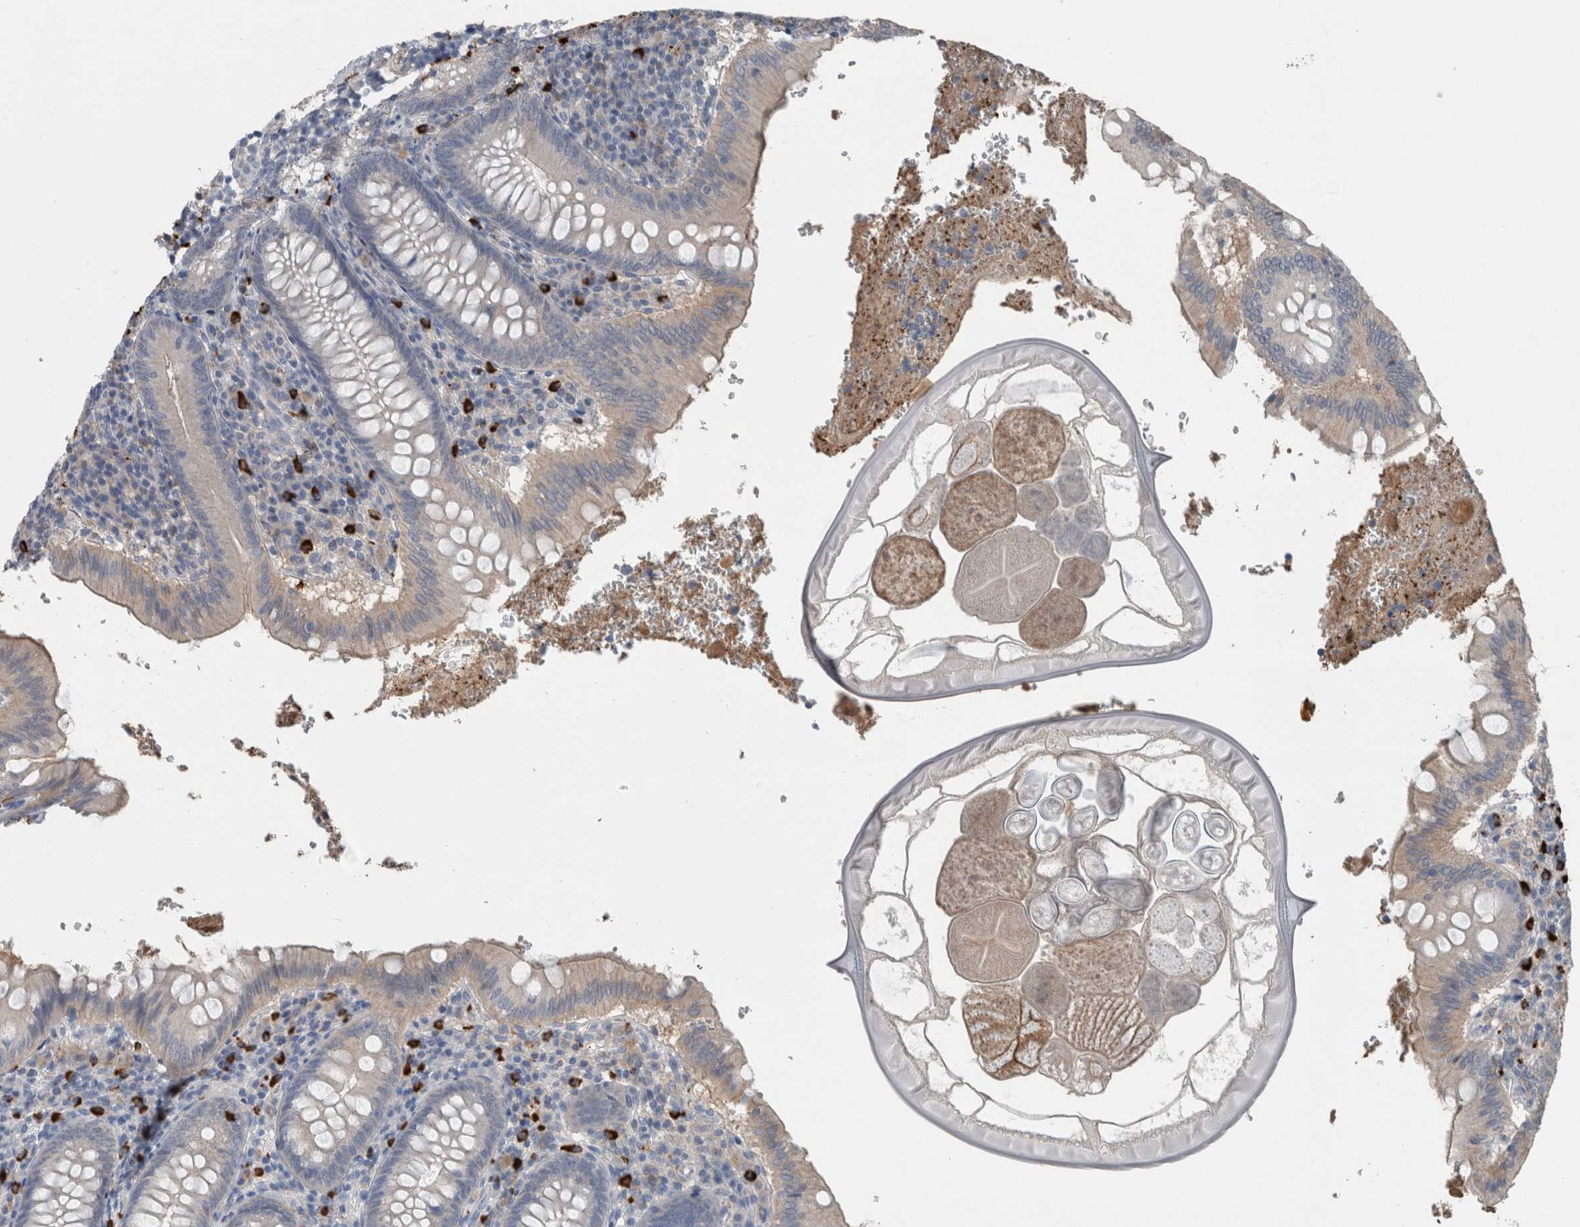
{"staining": {"intensity": "weak", "quantity": "25%-75%", "location": "cytoplasmic/membranous"}, "tissue": "appendix", "cell_type": "Glandular cells", "image_type": "normal", "snomed": [{"axis": "morphology", "description": "Normal tissue, NOS"}, {"axis": "topography", "description": "Appendix"}], "caption": "Human appendix stained for a protein (brown) exhibits weak cytoplasmic/membranous positive staining in approximately 25%-75% of glandular cells.", "gene": "CRNN", "patient": {"sex": "male", "age": 8}}